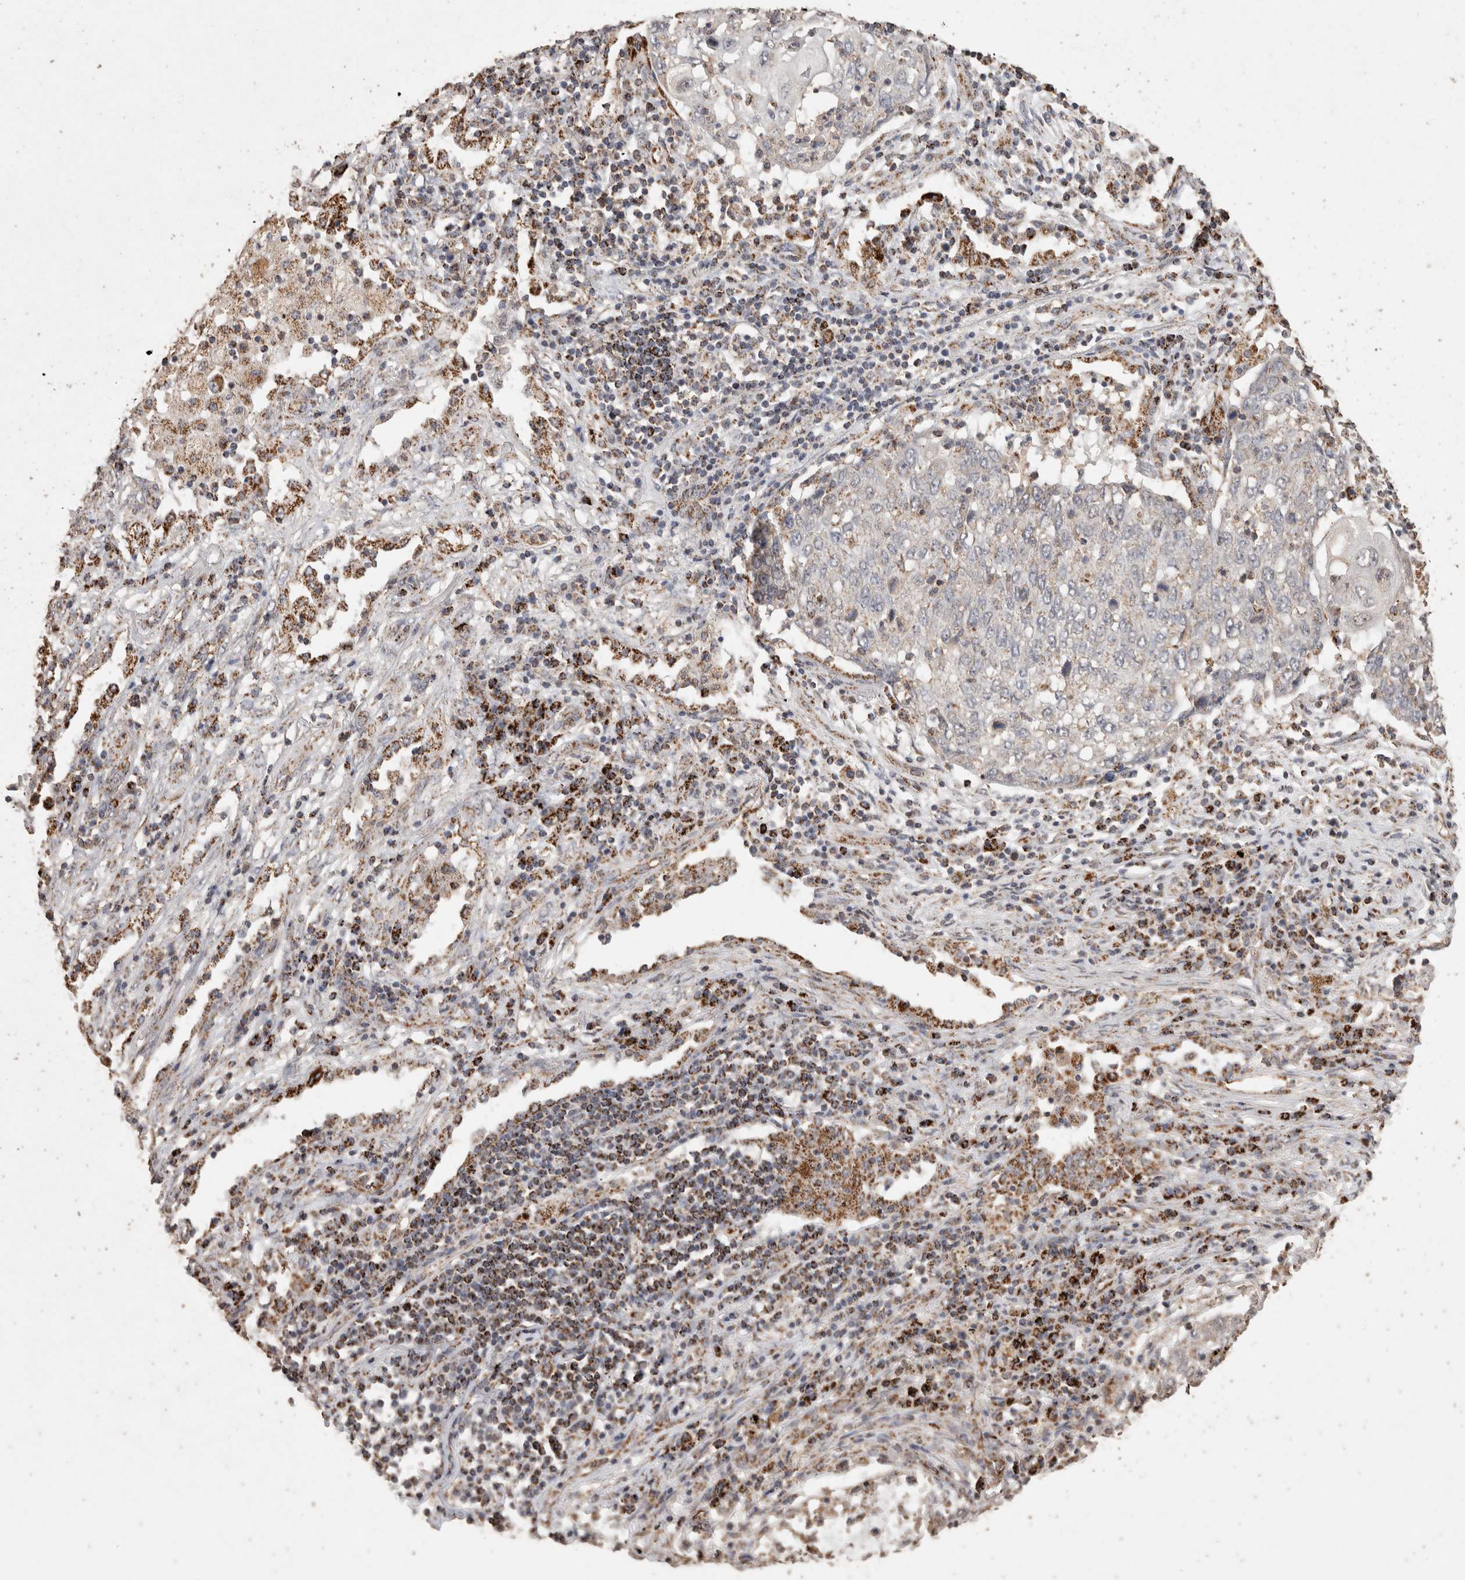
{"staining": {"intensity": "negative", "quantity": "none", "location": "none"}, "tissue": "lung cancer", "cell_type": "Tumor cells", "image_type": "cancer", "snomed": [{"axis": "morphology", "description": "Squamous cell carcinoma, NOS"}, {"axis": "topography", "description": "Lung"}], "caption": "IHC micrograph of neoplastic tissue: lung cancer stained with DAB (3,3'-diaminobenzidine) displays no significant protein positivity in tumor cells.", "gene": "ACADM", "patient": {"sex": "female", "age": 63}}